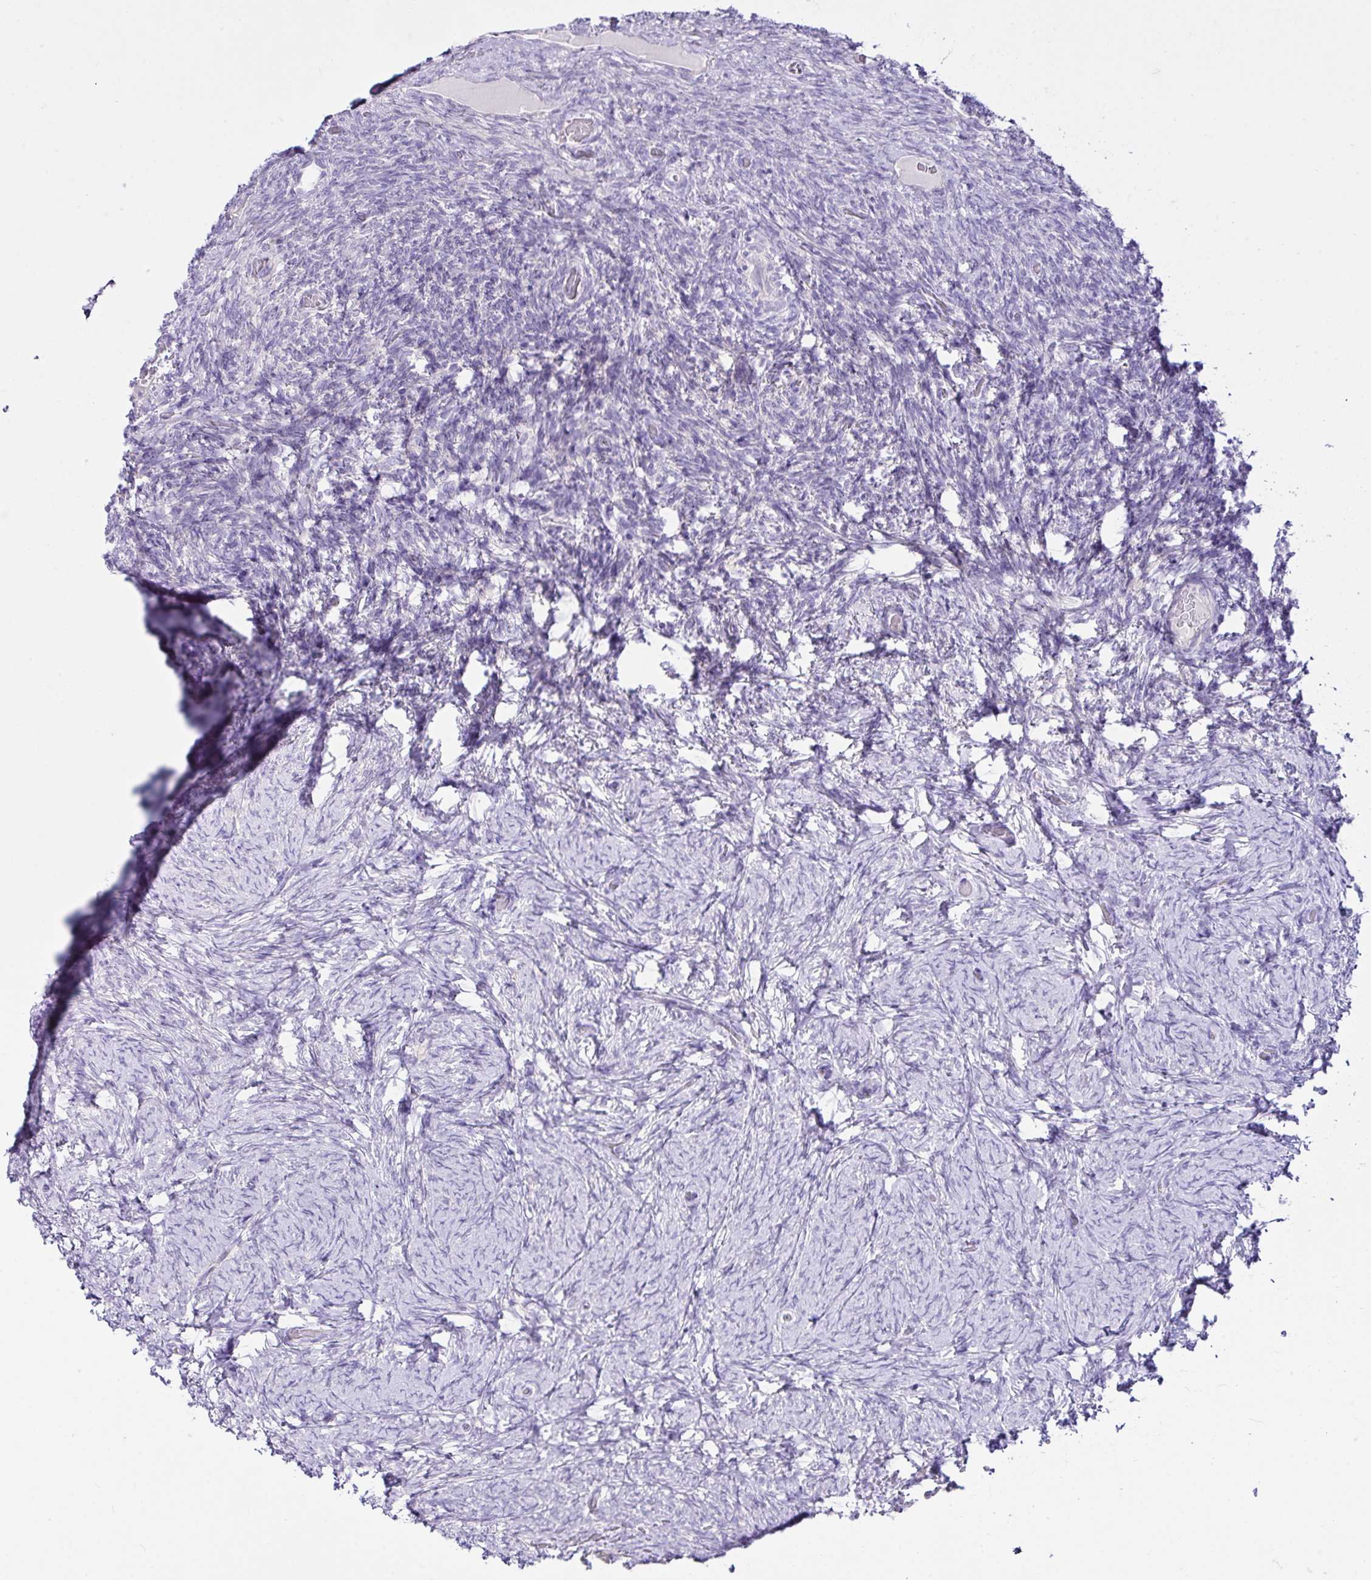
{"staining": {"intensity": "negative", "quantity": "none", "location": "none"}, "tissue": "ovary", "cell_type": "Follicle cells", "image_type": "normal", "snomed": [{"axis": "morphology", "description": "Normal tissue, NOS"}, {"axis": "topography", "description": "Ovary"}], "caption": "Immunohistochemistry of normal ovary reveals no expression in follicle cells.", "gene": "D2HGDH", "patient": {"sex": "female", "age": 34}}